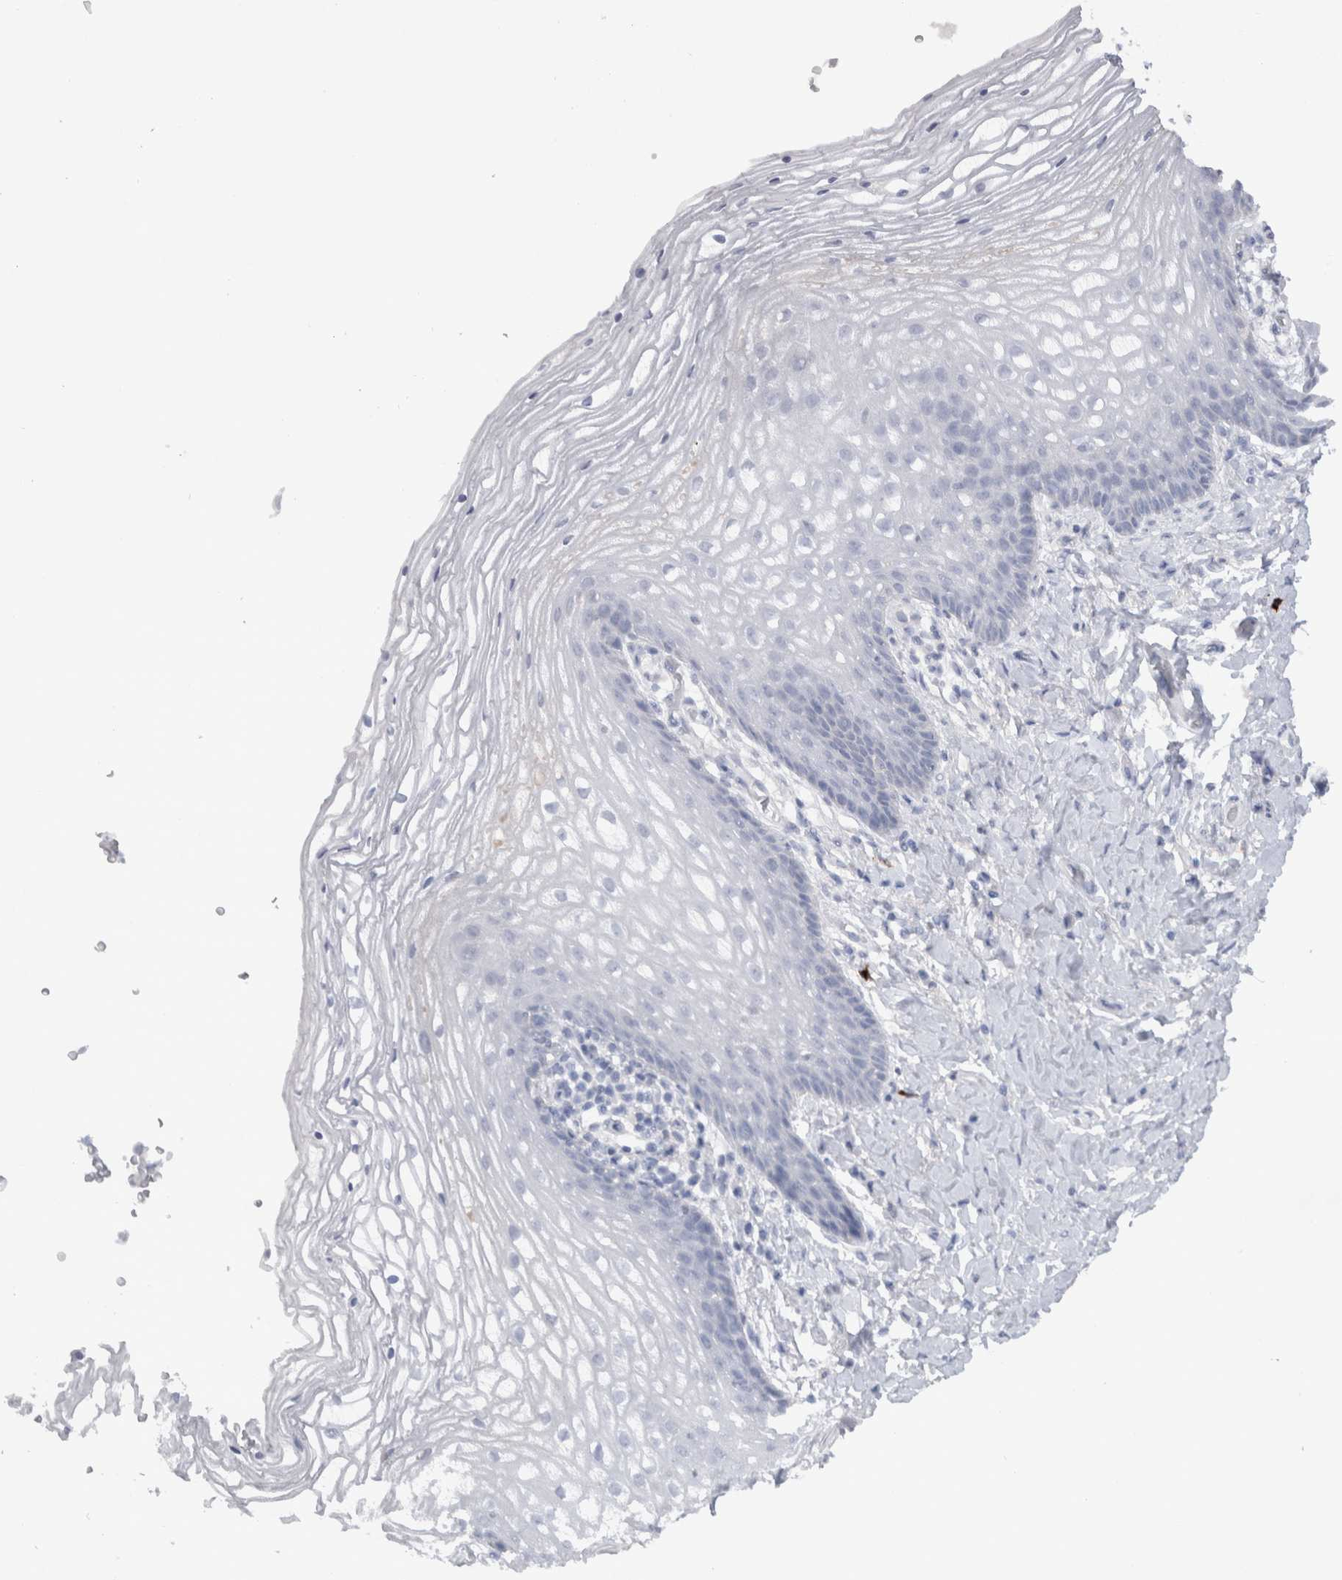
{"staining": {"intensity": "negative", "quantity": "none", "location": "none"}, "tissue": "vagina", "cell_type": "Squamous epithelial cells", "image_type": "normal", "snomed": [{"axis": "morphology", "description": "Normal tissue, NOS"}, {"axis": "topography", "description": "Vagina"}], "caption": "Squamous epithelial cells are negative for brown protein staining in benign vagina. (DAB IHC, high magnification).", "gene": "CDH17", "patient": {"sex": "female", "age": 60}}